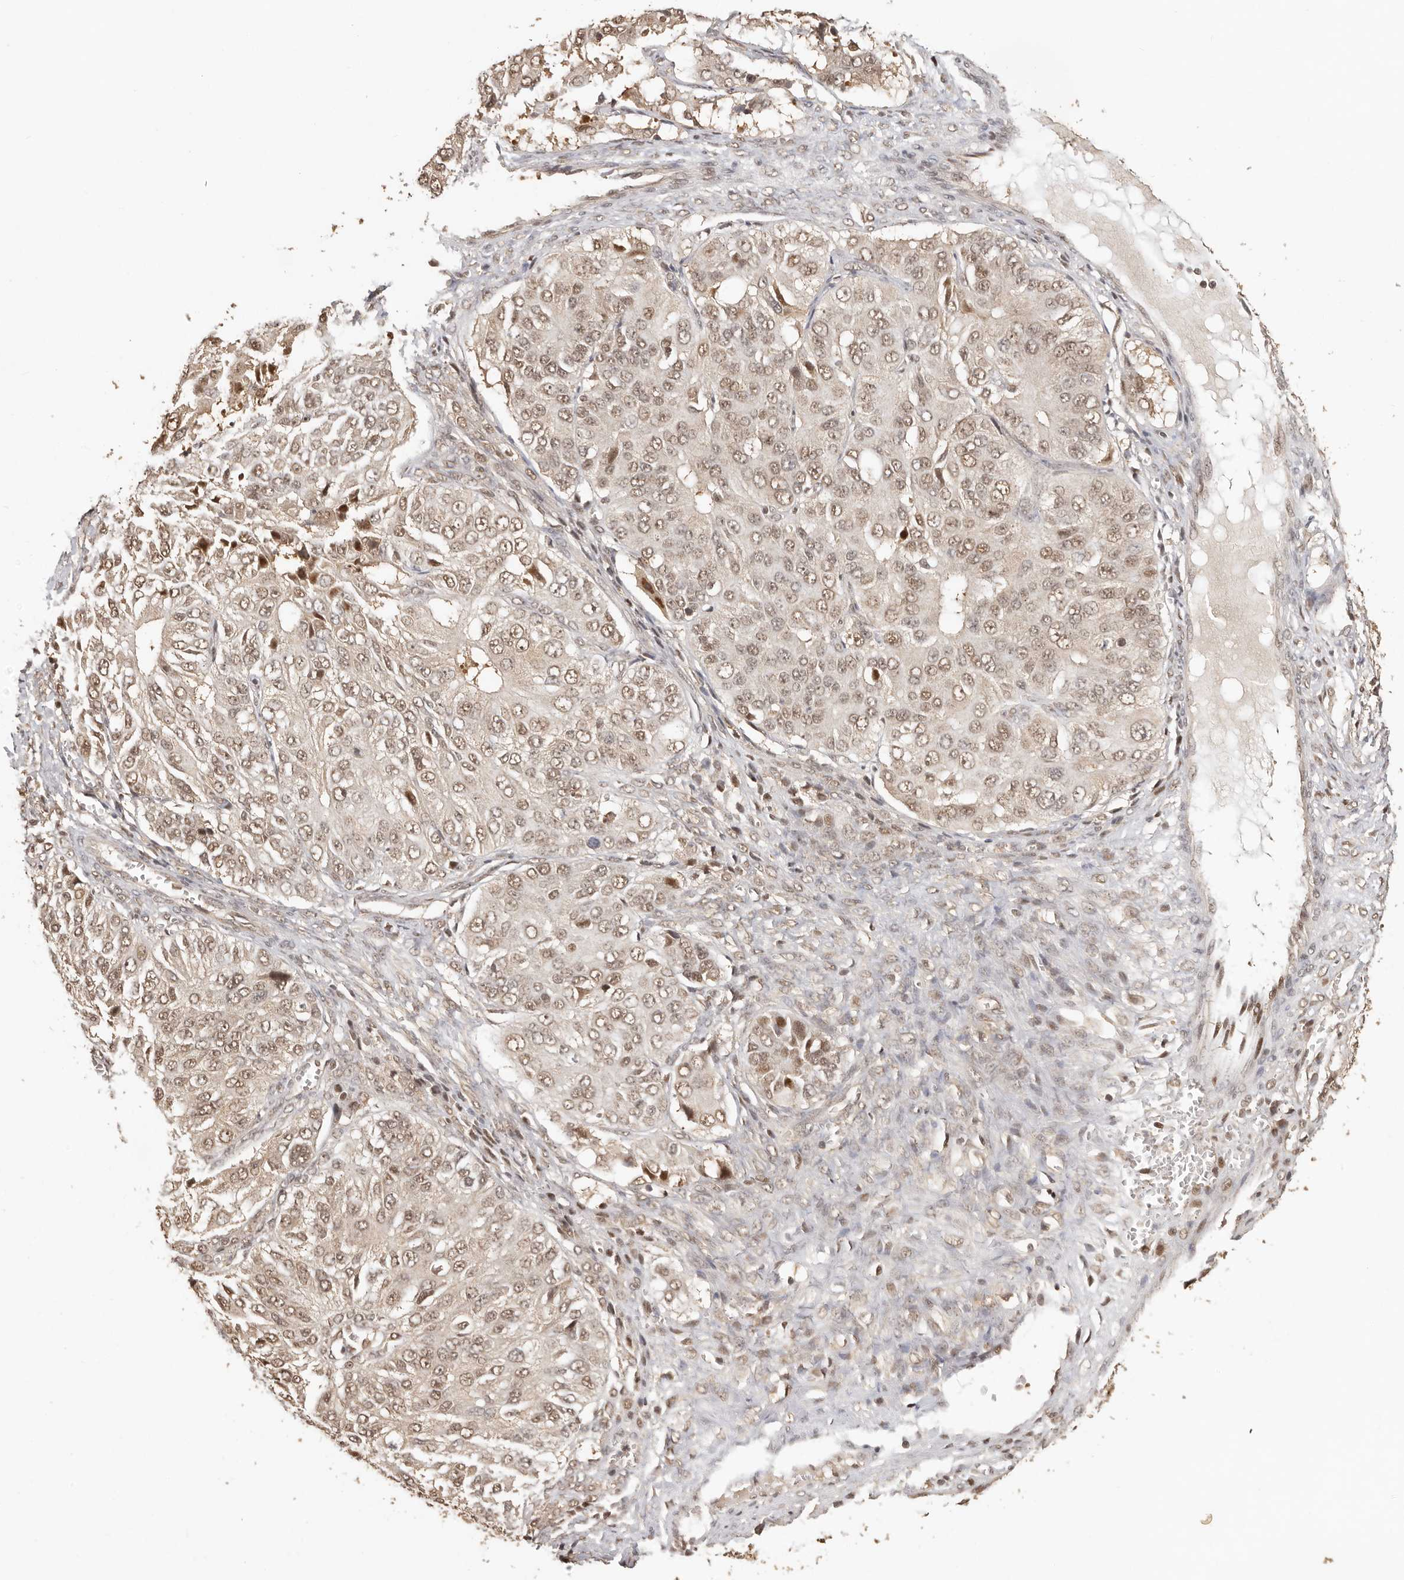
{"staining": {"intensity": "moderate", "quantity": ">75%", "location": "nuclear"}, "tissue": "ovarian cancer", "cell_type": "Tumor cells", "image_type": "cancer", "snomed": [{"axis": "morphology", "description": "Carcinoma, endometroid"}, {"axis": "topography", "description": "Ovary"}], "caption": "A histopathology image showing moderate nuclear positivity in about >75% of tumor cells in ovarian cancer (endometroid carcinoma), as visualized by brown immunohistochemical staining.", "gene": "PSMA5", "patient": {"sex": "female", "age": 51}}